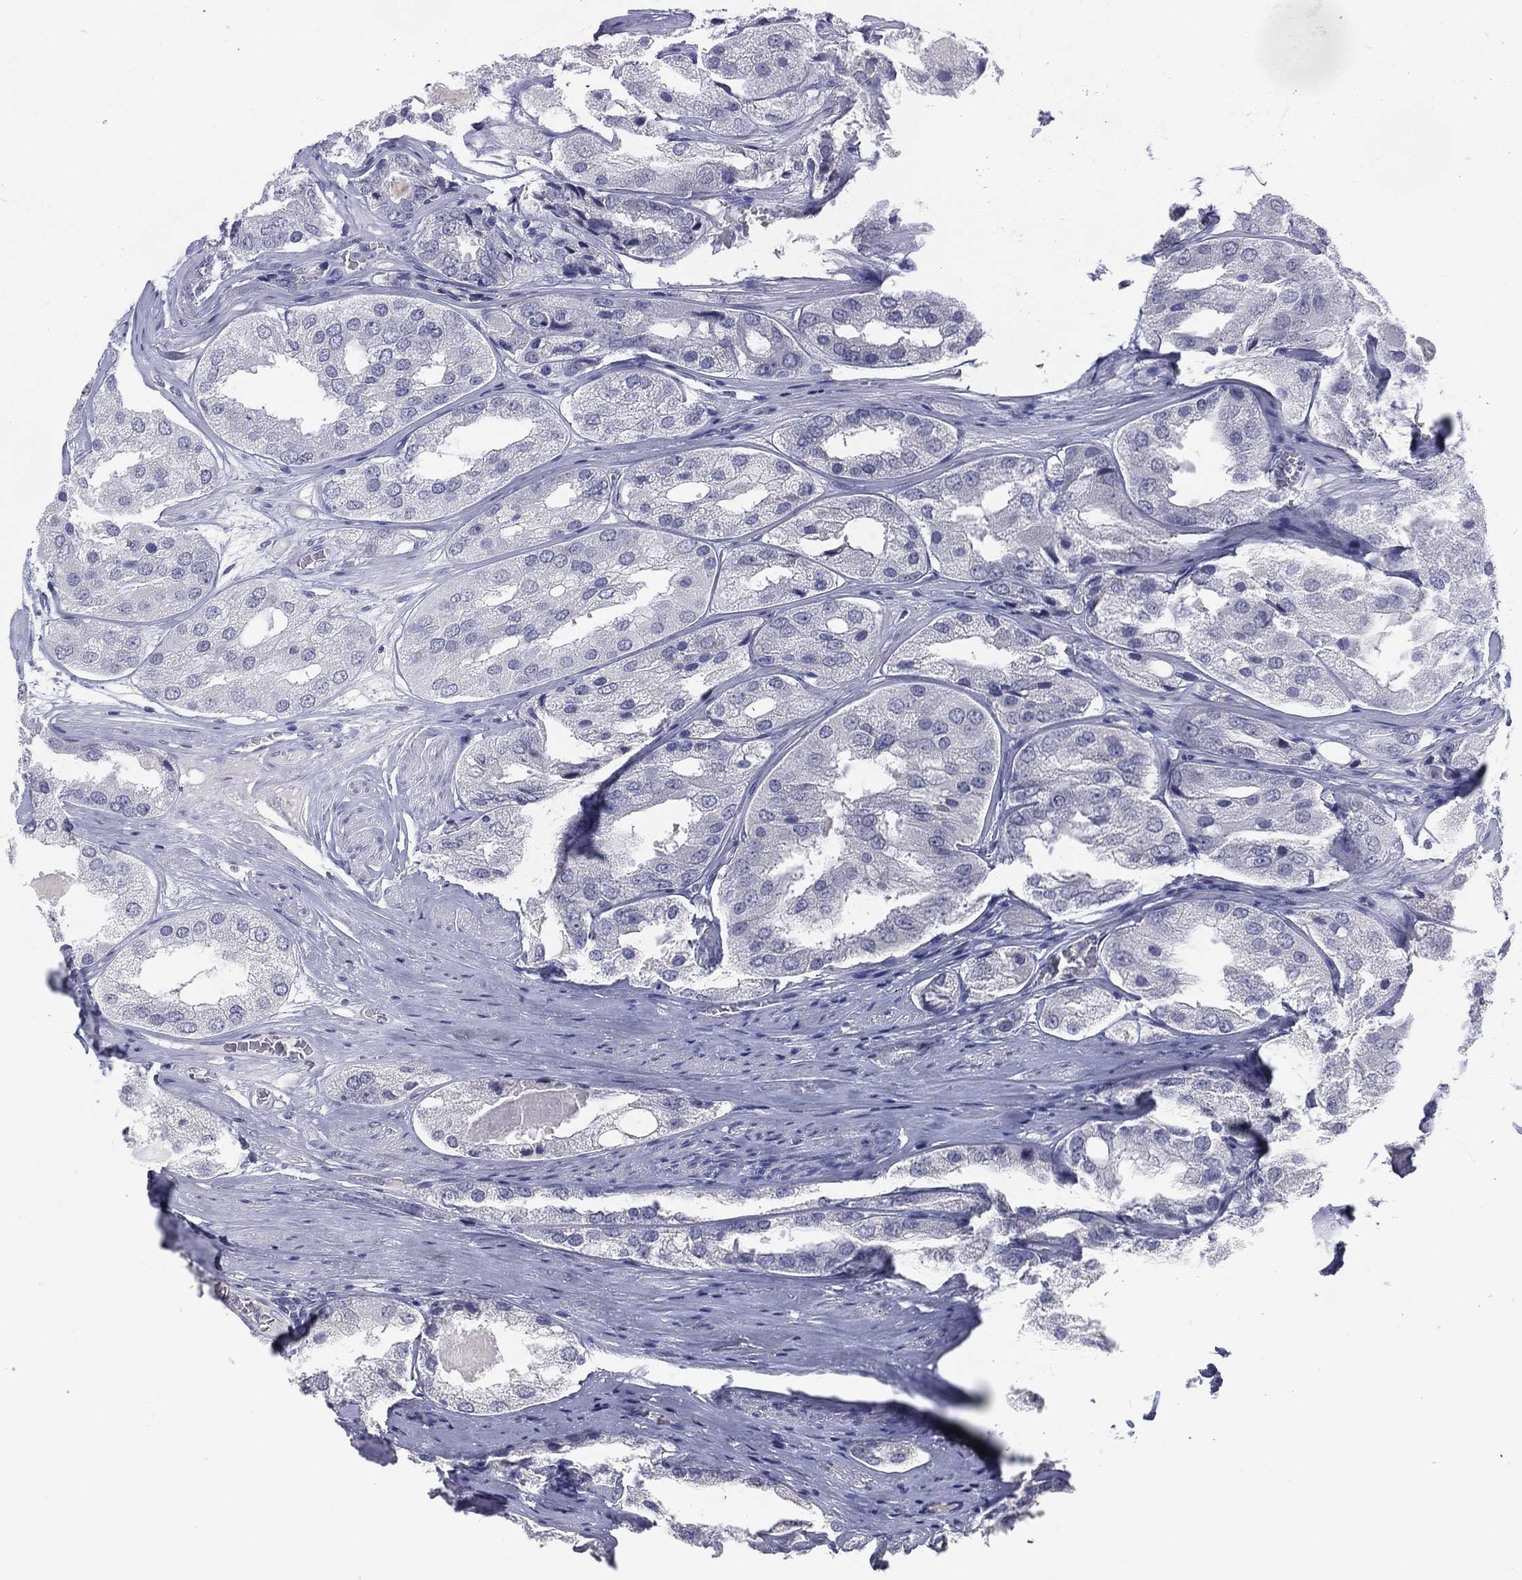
{"staining": {"intensity": "negative", "quantity": "none", "location": "none"}, "tissue": "prostate cancer", "cell_type": "Tumor cells", "image_type": "cancer", "snomed": [{"axis": "morphology", "description": "Adenocarcinoma, Low grade"}, {"axis": "topography", "description": "Prostate"}], "caption": "The micrograph shows no significant positivity in tumor cells of prostate cancer.", "gene": "KRT35", "patient": {"sex": "male", "age": 69}}